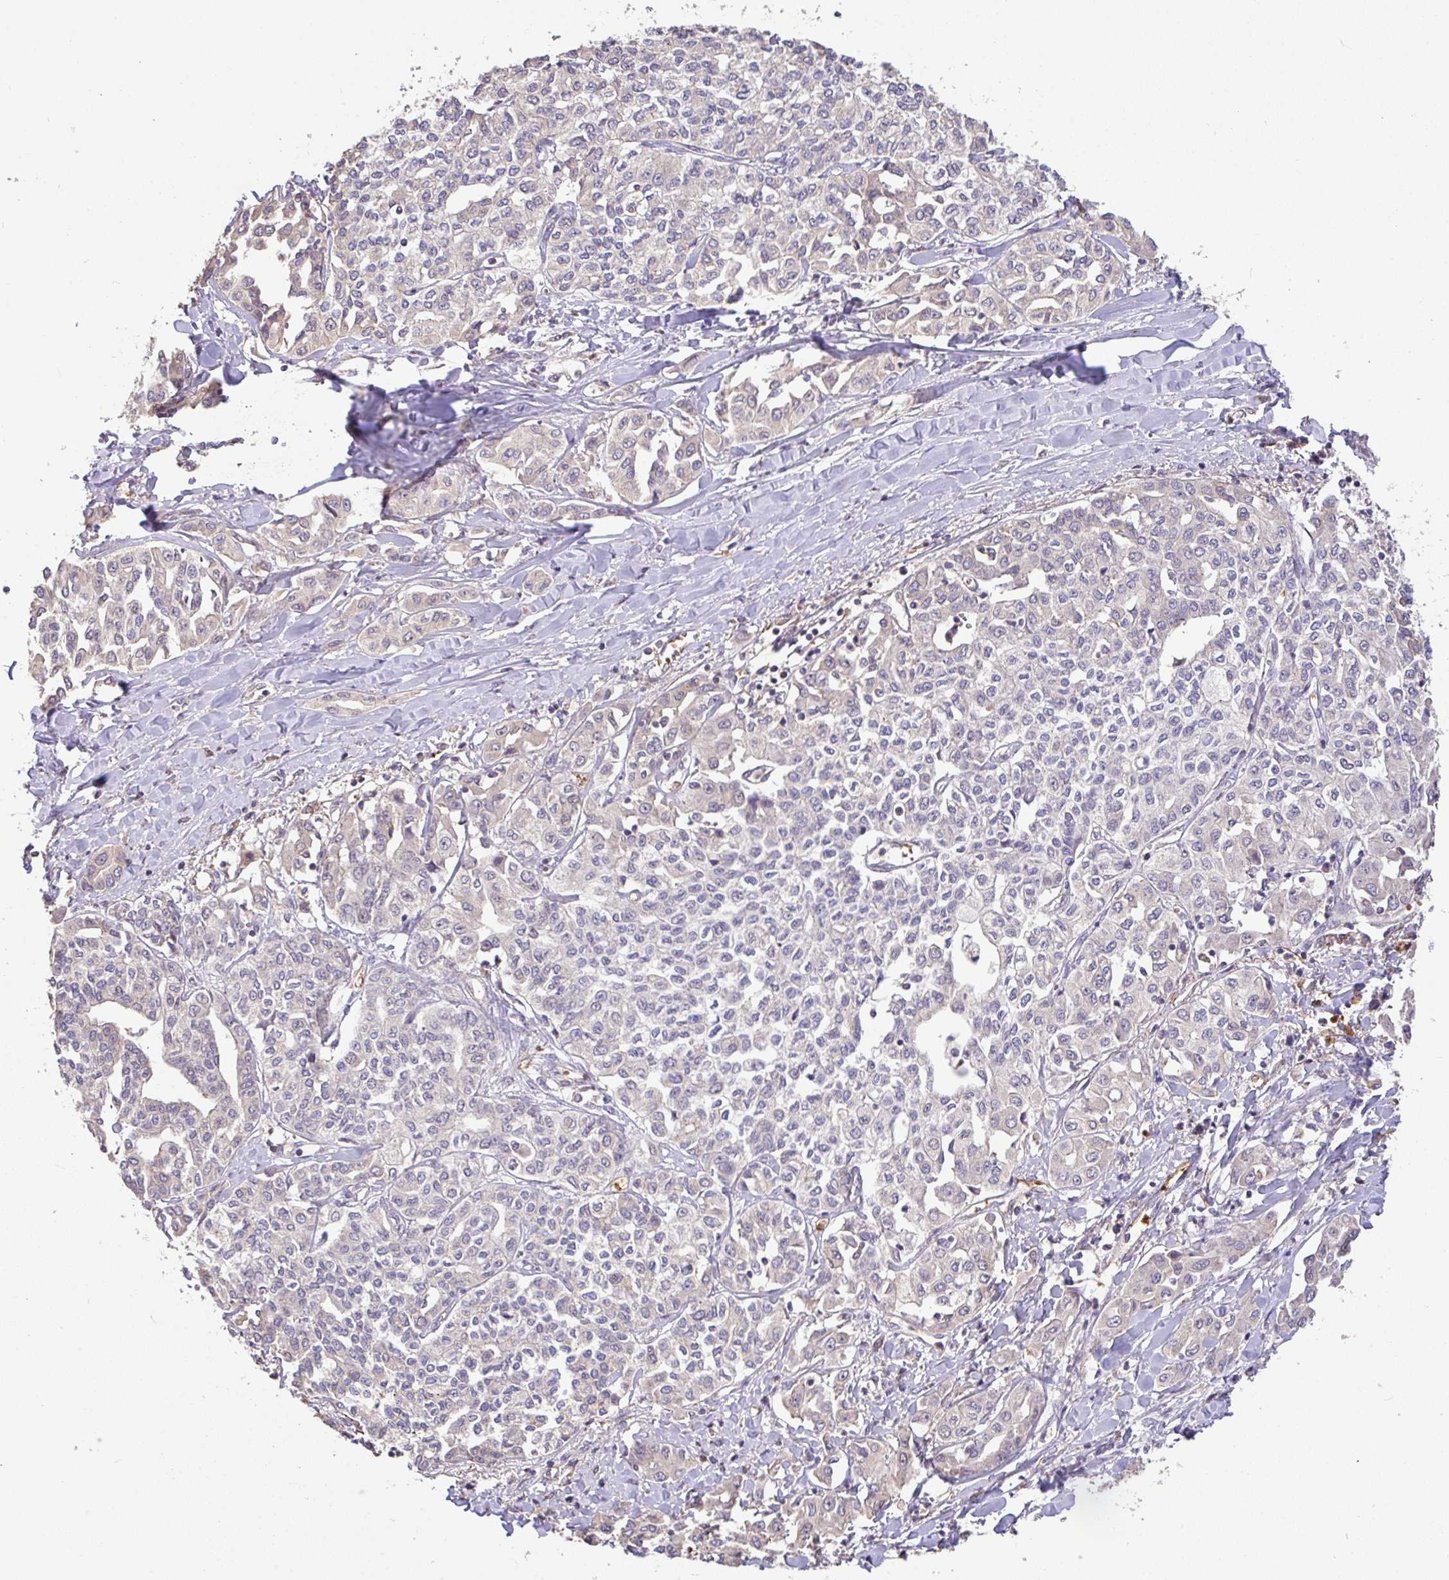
{"staining": {"intensity": "negative", "quantity": "none", "location": "none"}, "tissue": "liver cancer", "cell_type": "Tumor cells", "image_type": "cancer", "snomed": [{"axis": "morphology", "description": "Cholangiocarcinoma"}, {"axis": "topography", "description": "Liver"}], "caption": "Immunohistochemical staining of liver cholangiocarcinoma reveals no significant staining in tumor cells.", "gene": "C1QTNF9B", "patient": {"sex": "female", "age": 77}}